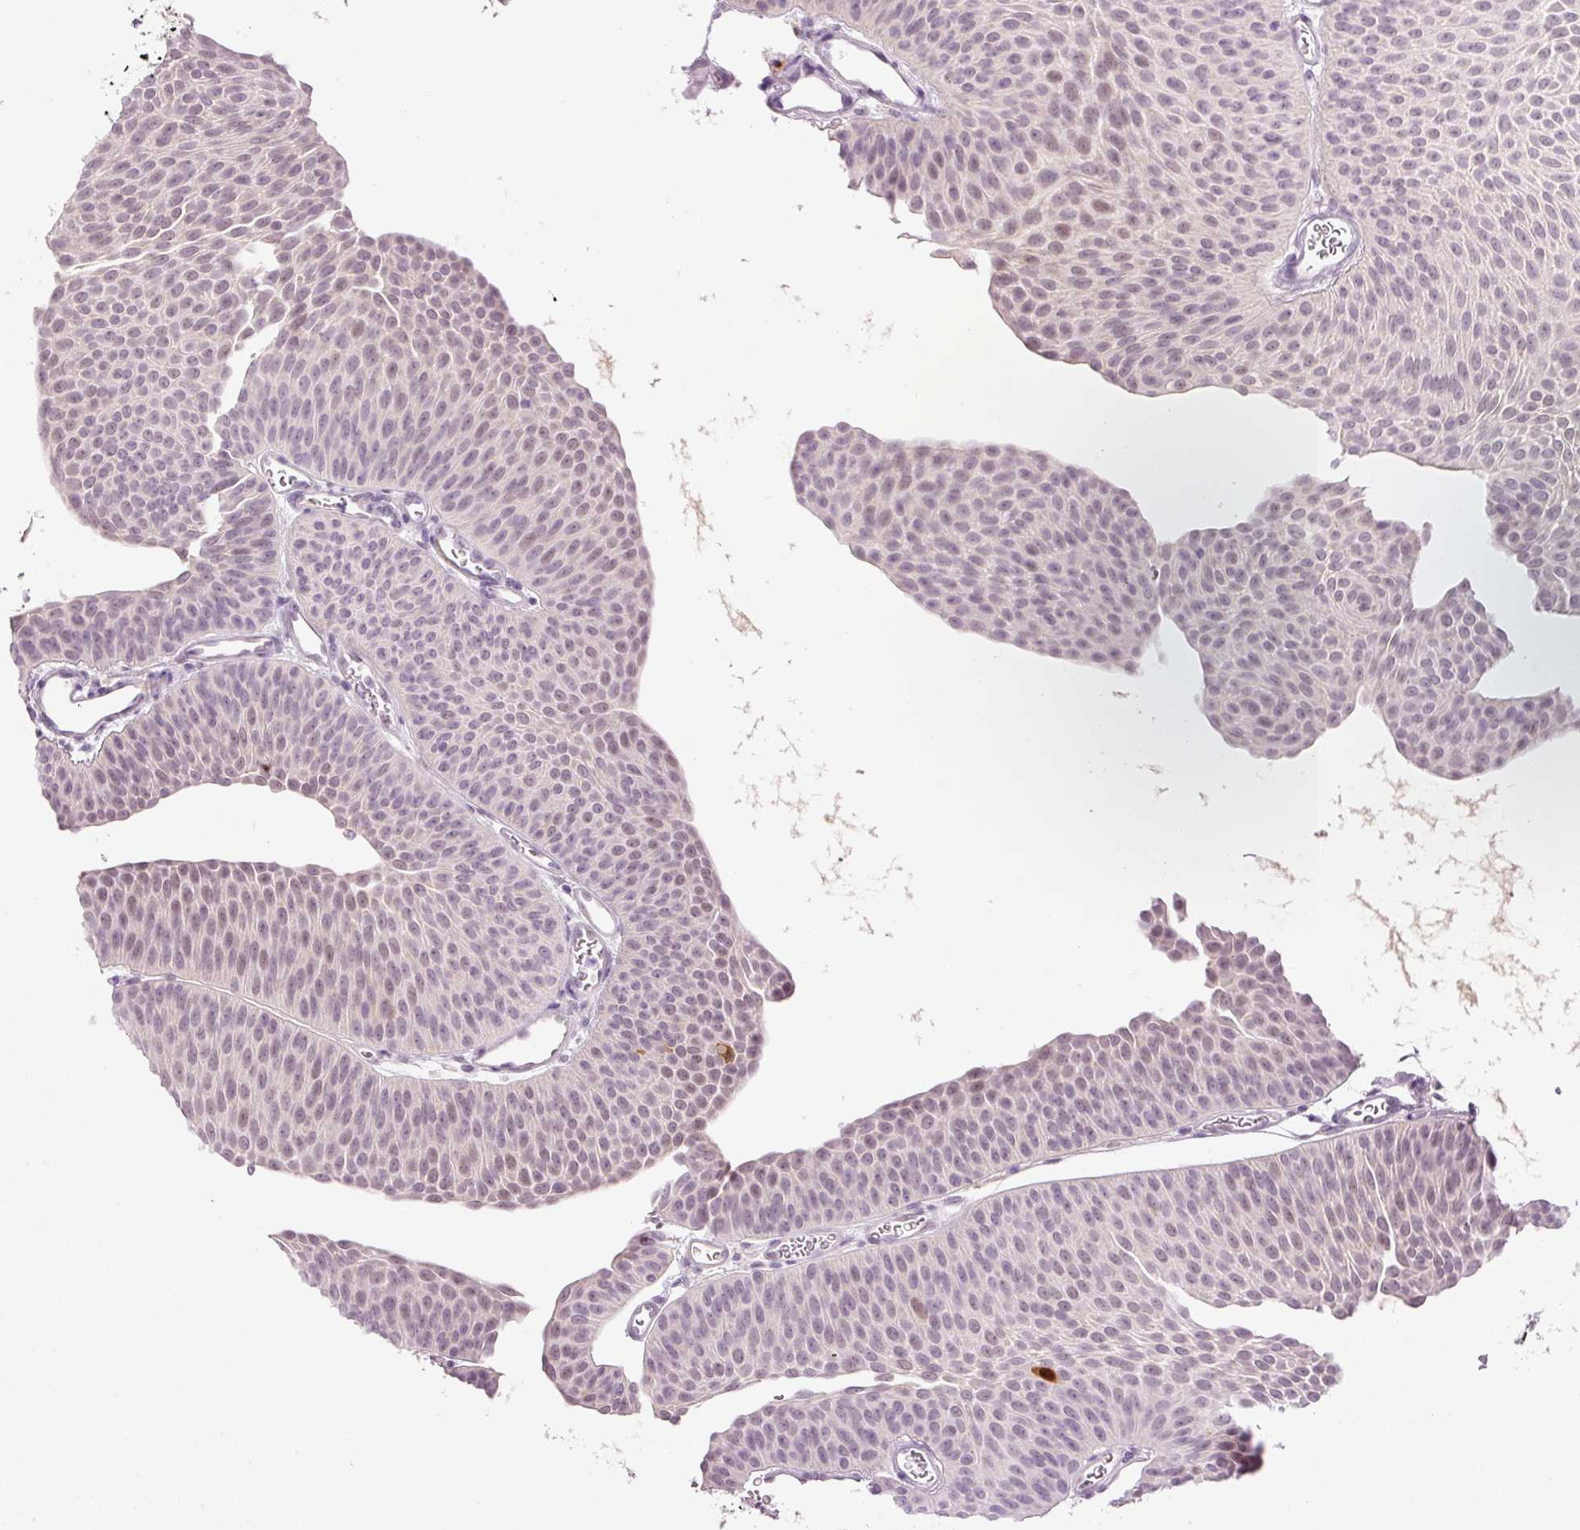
{"staining": {"intensity": "moderate", "quantity": "<25%", "location": "cytoplasmic/membranous"}, "tissue": "urothelial cancer", "cell_type": "Tumor cells", "image_type": "cancer", "snomed": [{"axis": "morphology", "description": "Urothelial carcinoma, Low grade"}, {"axis": "topography", "description": "Urinary bladder"}], "caption": "Immunohistochemical staining of human low-grade urothelial carcinoma reveals low levels of moderate cytoplasmic/membranous positivity in approximately <25% of tumor cells. The staining was performed using DAB, with brown indicating positive protein expression. Nuclei are stained blue with hematoxylin.", "gene": "KPNA2", "patient": {"sex": "female", "age": 60}}